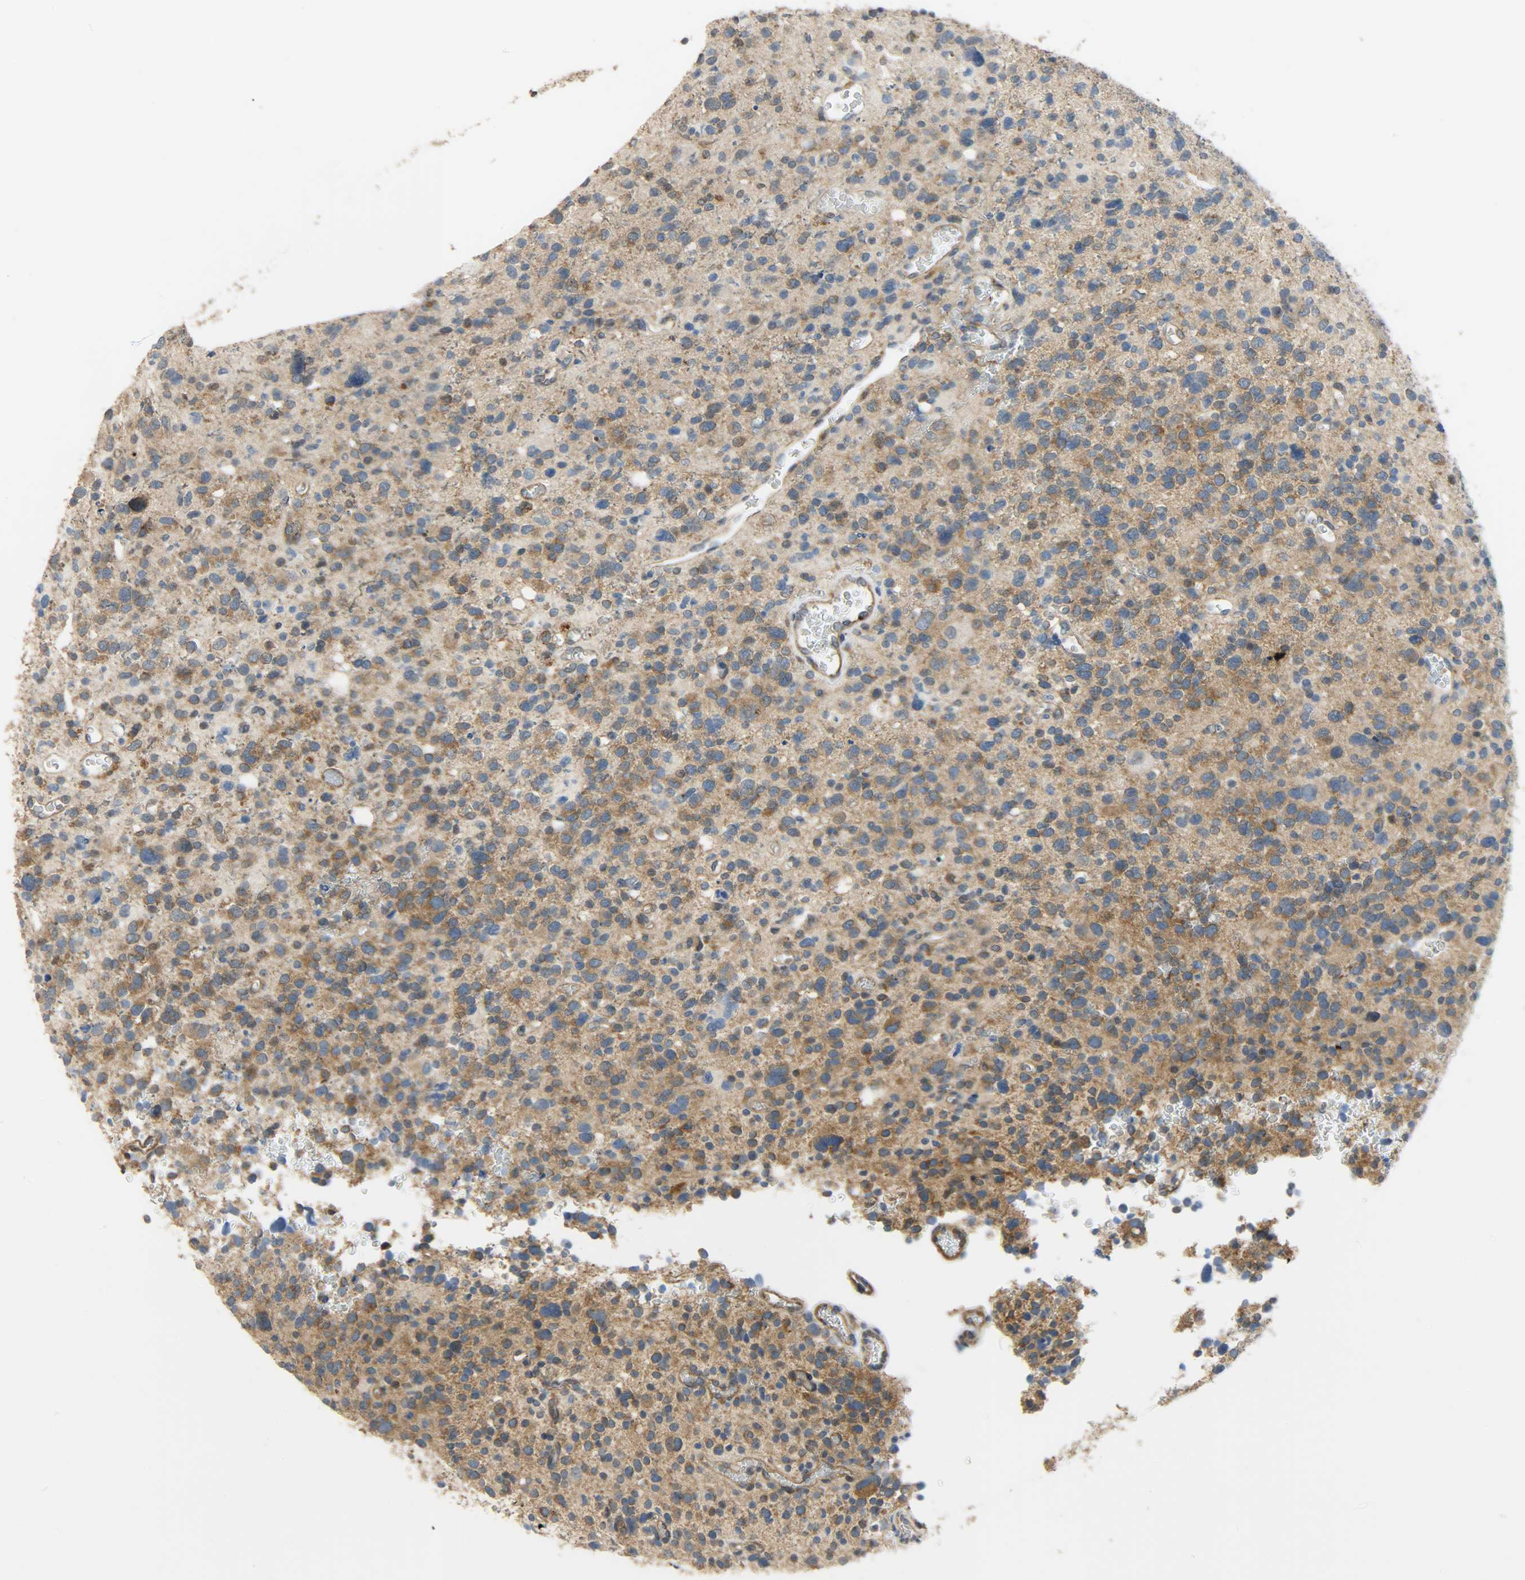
{"staining": {"intensity": "moderate", "quantity": ">75%", "location": "cytoplasmic/membranous"}, "tissue": "glioma", "cell_type": "Tumor cells", "image_type": "cancer", "snomed": [{"axis": "morphology", "description": "Glioma, malignant, High grade"}, {"axis": "topography", "description": "Brain"}], "caption": "High-grade glioma (malignant) stained with DAB IHC exhibits medium levels of moderate cytoplasmic/membranous staining in approximately >75% of tumor cells.", "gene": "GIT2", "patient": {"sex": "male", "age": 48}}